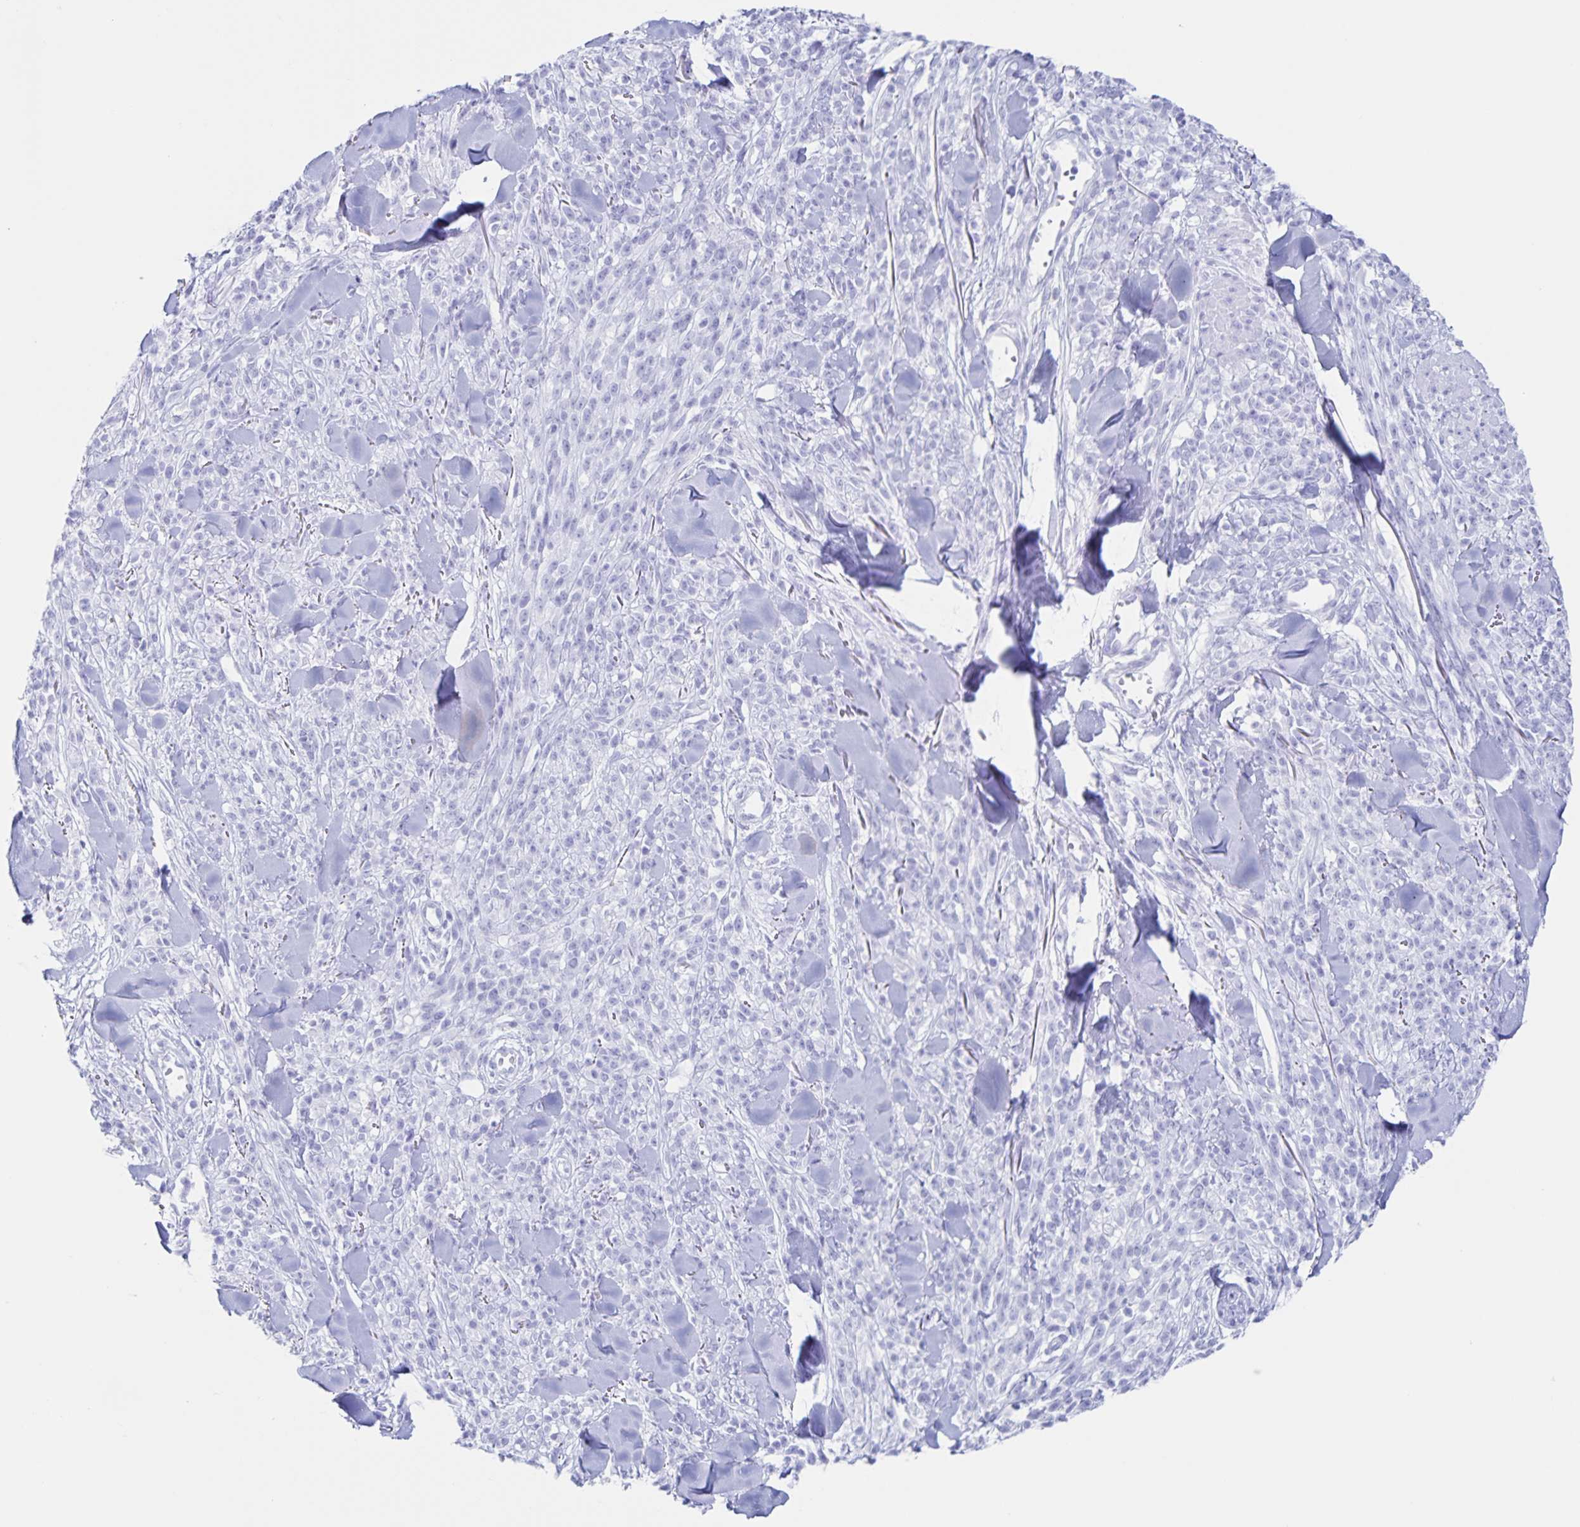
{"staining": {"intensity": "negative", "quantity": "none", "location": "none"}, "tissue": "melanoma", "cell_type": "Tumor cells", "image_type": "cancer", "snomed": [{"axis": "morphology", "description": "Malignant melanoma, NOS"}, {"axis": "topography", "description": "Skin"}, {"axis": "topography", "description": "Skin of trunk"}], "caption": "This micrograph is of melanoma stained with immunohistochemistry (IHC) to label a protein in brown with the nuclei are counter-stained blue. There is no positivity in tumor cells.", "gene": "C12orf56", "patient": {"sex": "male", "age": 74}}